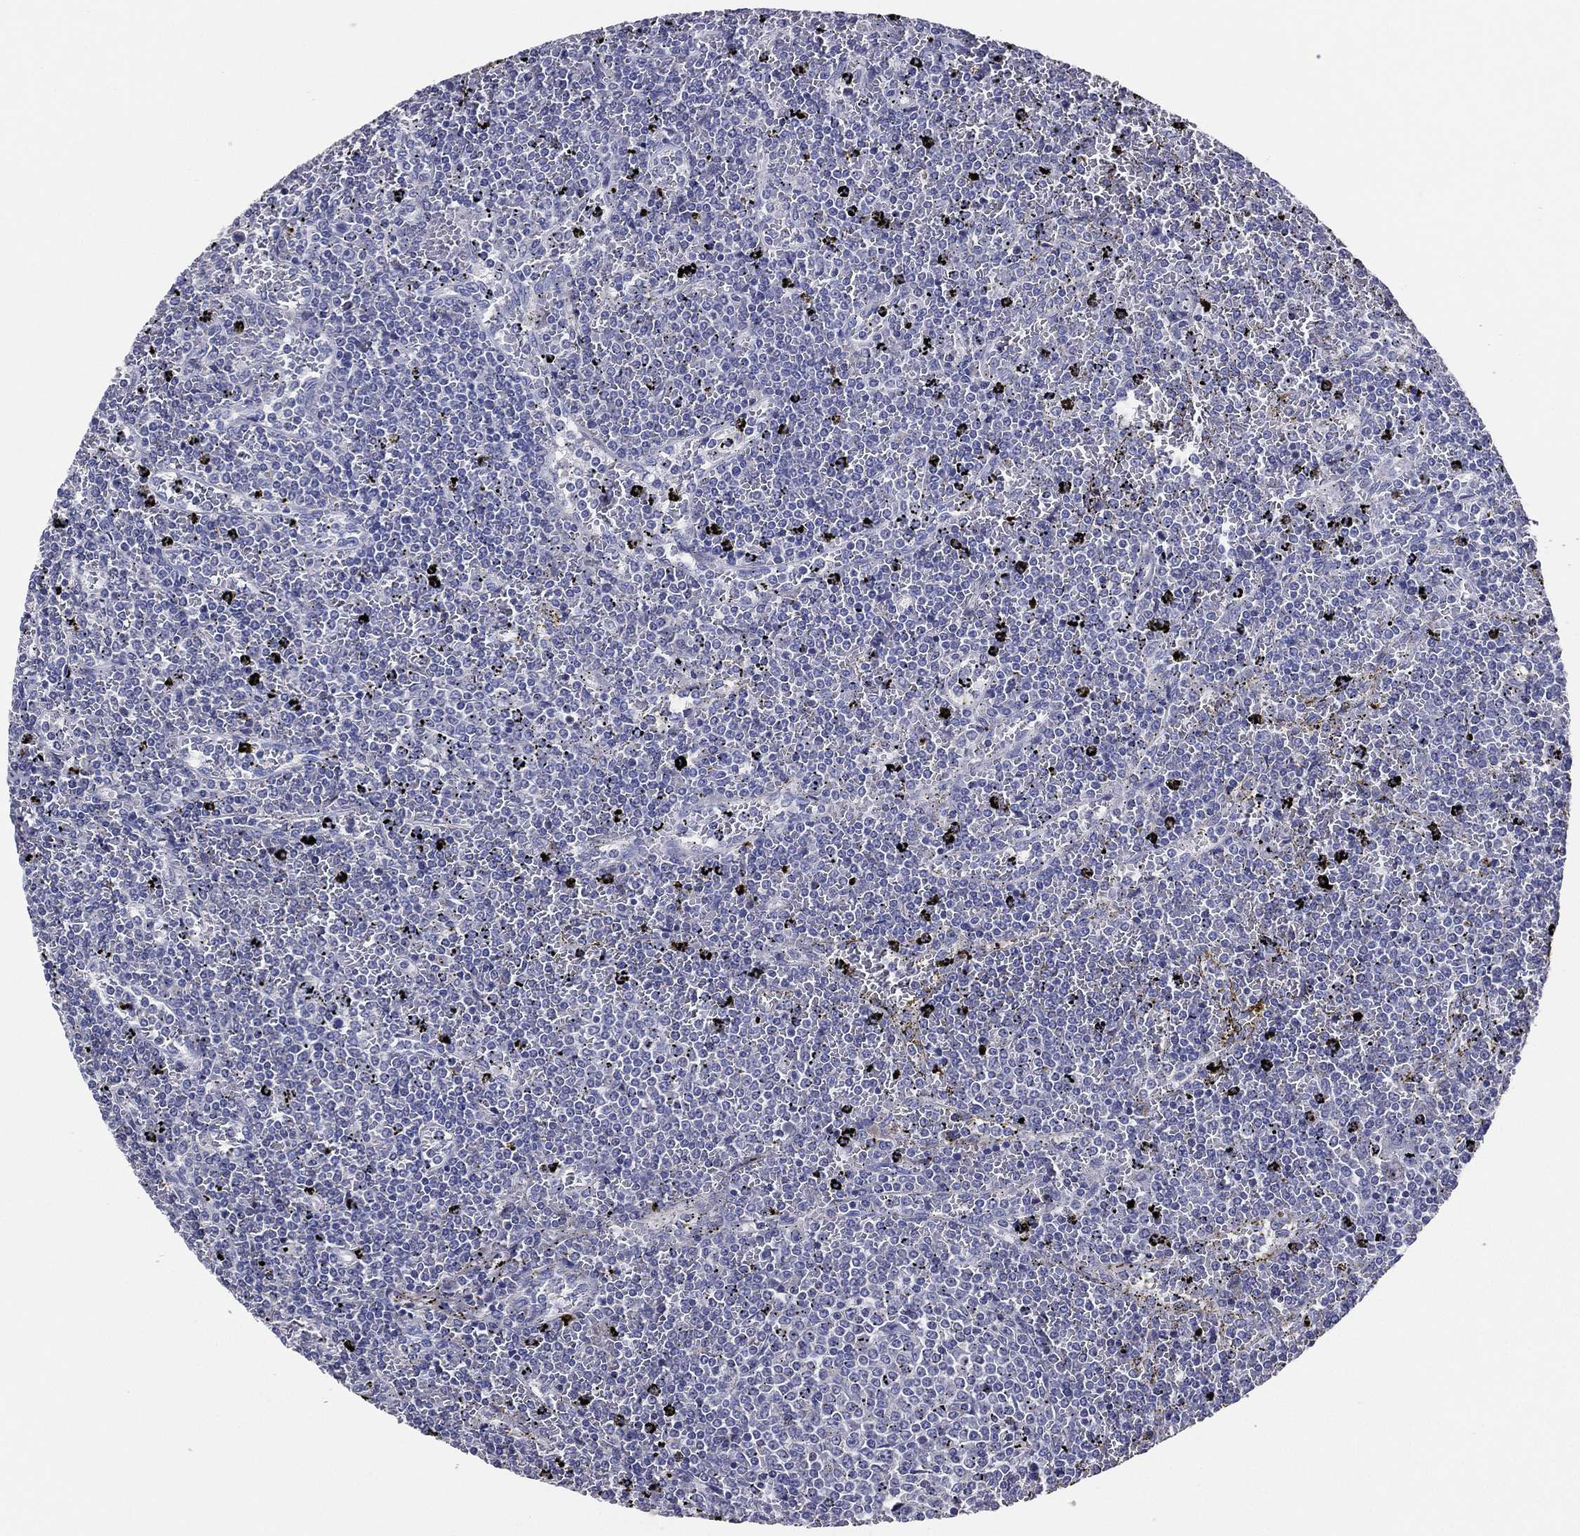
{"staining": {"intensity": "negative", "quantity": "none", "location": "none"}, "tissue": "lymphoma", "cell_type": "Tumor cells", "image_type": "cancer", "snomed": [{"axis": "morphology", "description": "Malignant lymphoma, non-Hodgkin's type, Low grade"}, {"axis": "topography", "description": "Spleen"}], "caption": "DAB immunohistochemical staining of human lymphoma exhibits no significant staining in tumor cells.", "gene": "TFAP2A", "patient": {"sex": "female", "age": 77}}